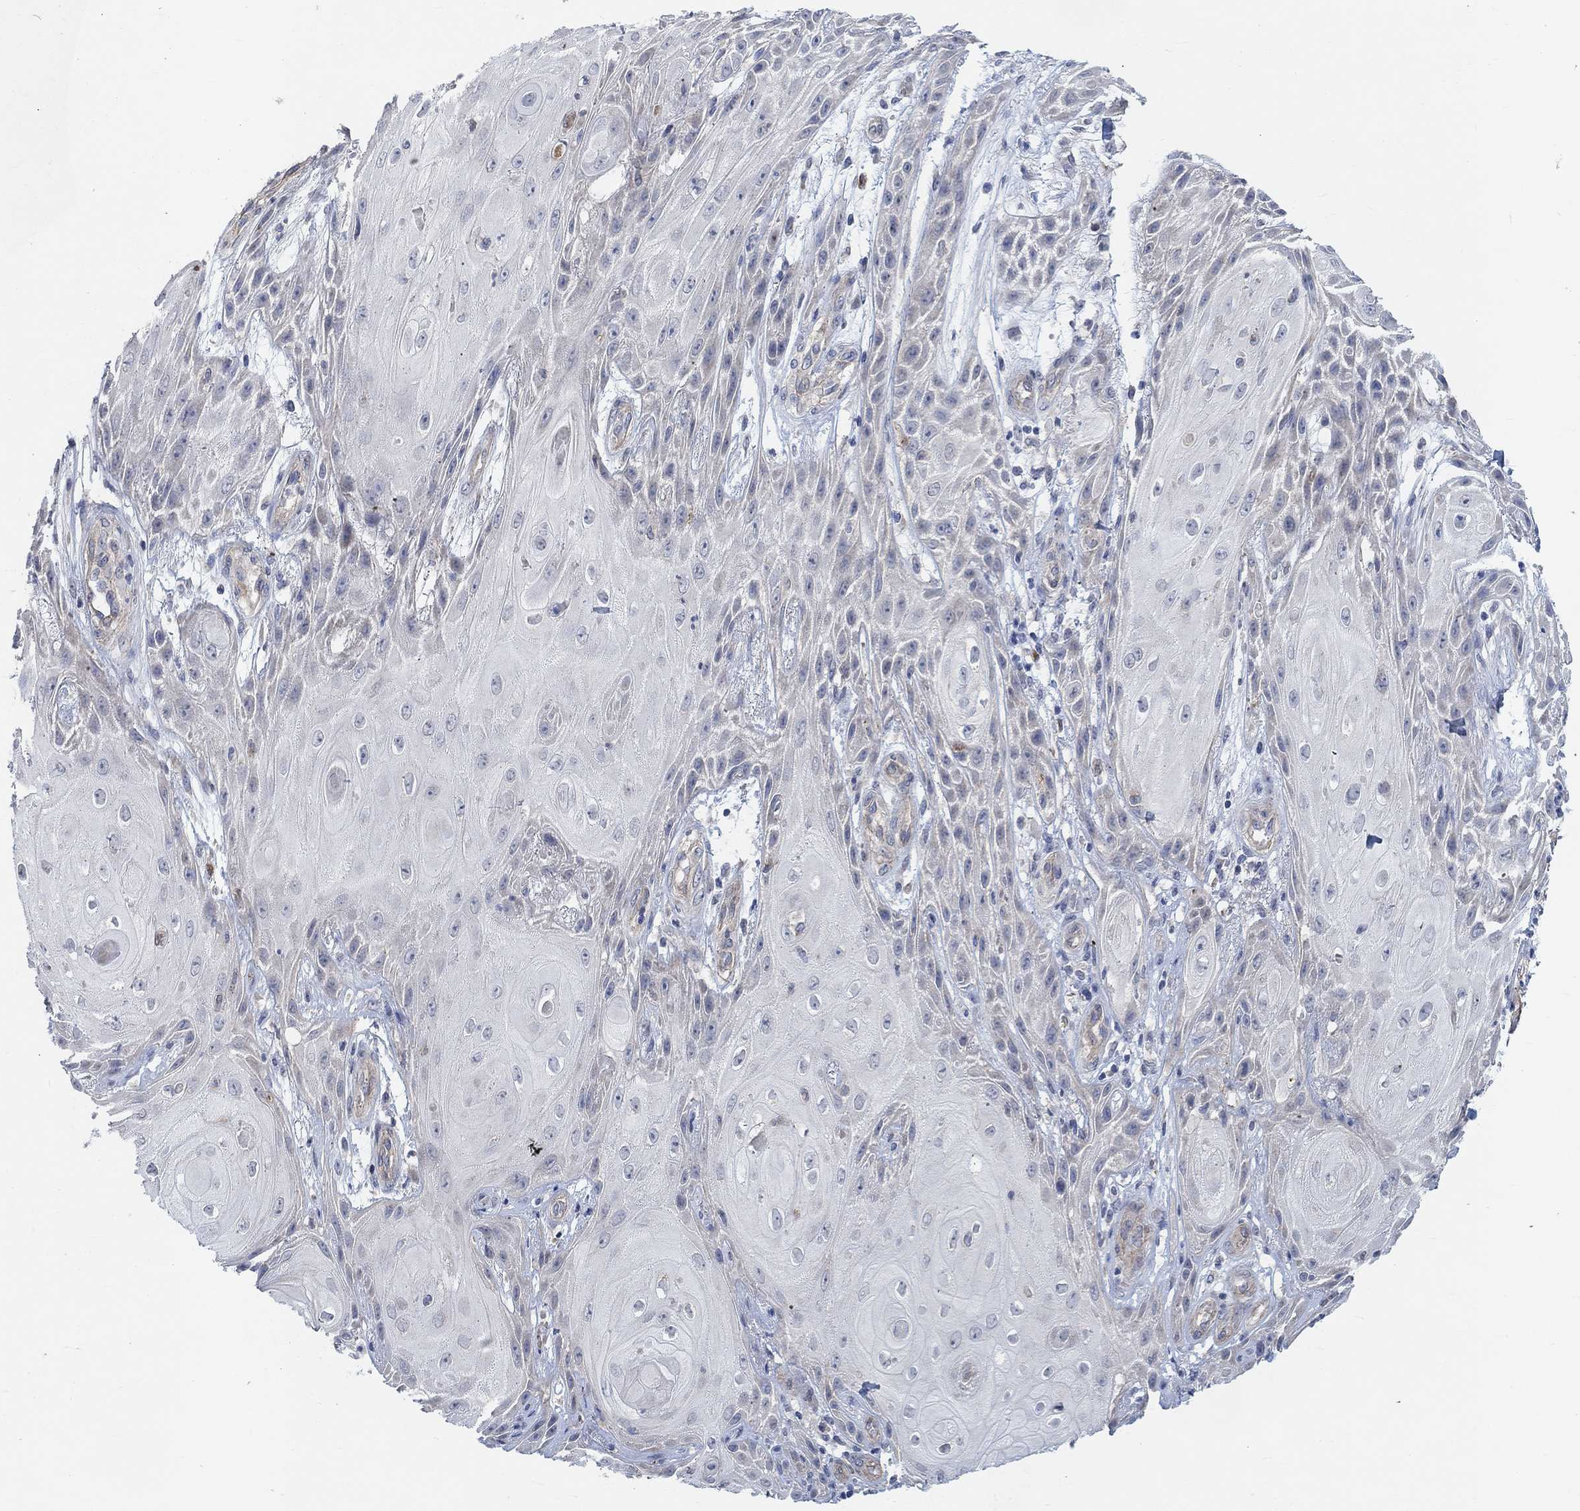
{"staining": {"intensity": "negative", "quantity": "none", "location": "none"}, "tissue": "skin cancer", "cell_type": "Tumor cells", "image_type": "cancer", "snomed": [{"axis": "morphology", "description": "Squamous cell carcinoma, NOS"}, {"axis": "topography", "description": "Skin"}], "caption": "The photomicrograph shows no significant expression in tumor cells of skin cancer (squamous cell carcinoma). (DAB (3,3'-diaminobenzidine) immunohistochemistry (IHC) visualized using brightfield microscopy, high magnification).", "gene": "HCRTR1", "patient": {"sex": "male", "age": 62}}